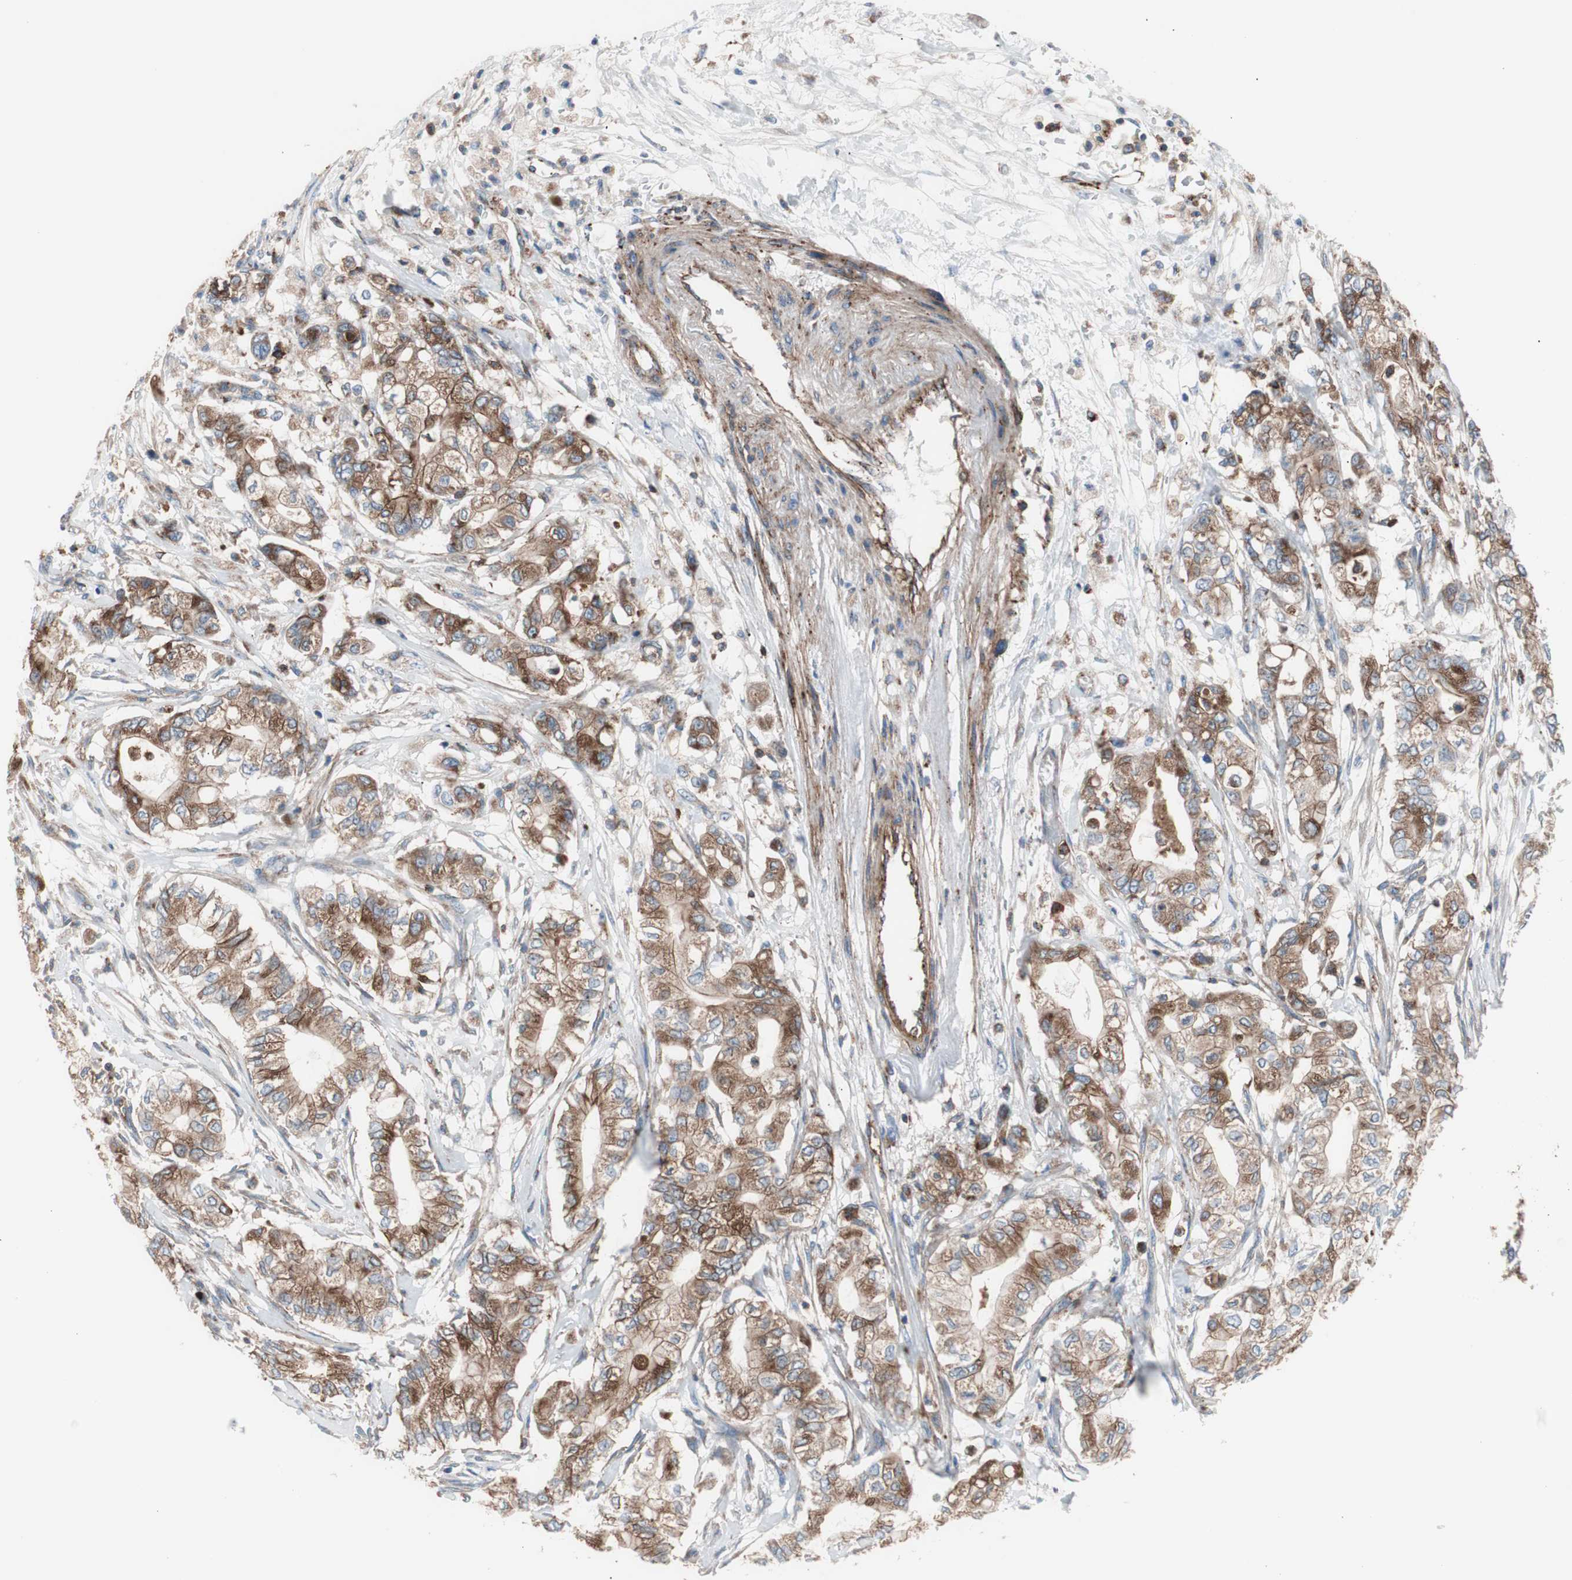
{"staining": {"intensity": "moderate", "quantity": ">75%", "location": "cytoplasmic/membranous"}, "tissue": "pancreatic cancer", "cell_type": "Tumor cells", "image_type": "cancer", "snomed": [{"axis": "morphology", "description": "Adenocarcinoma, NOS"}, {"axis": "topography", "description": "Pancreas"}], "caption": "An image of pancreatic cancer stained for a protein exhibits moderate cytoplasmic/membranous brown staining in tumor cells. (IHC, brightfield microscopy, high magnification).", "gene": "FLOT2", "patient": {"sex": "male", "age": 70}}